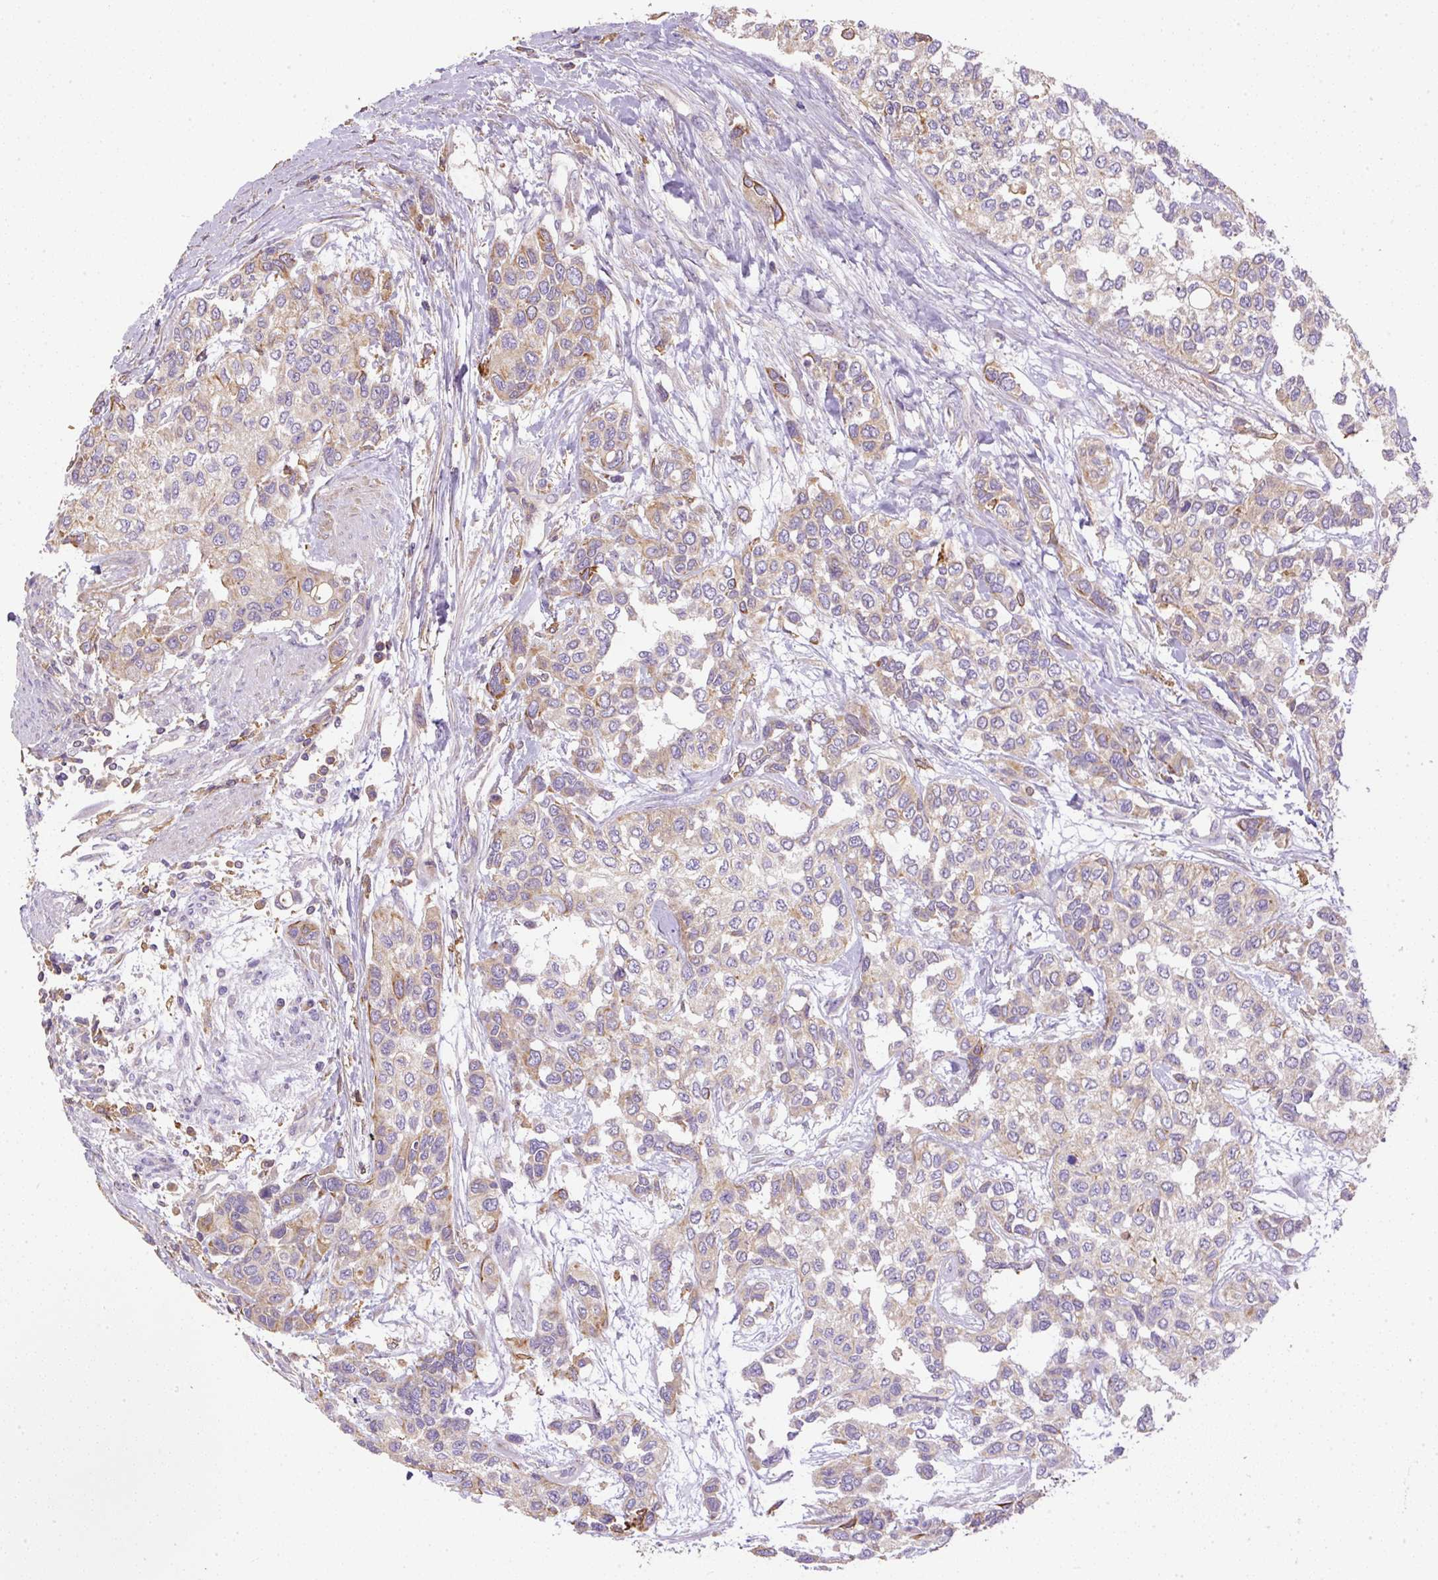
{"staining": {"intensity": "moderate", "quantity": "<25%", "location": "cytoplasmic/membranous"}, "tissue": "urothelial cancer", "cell_type": "Tumor cells", "image_type": "cancer", "snomed": [{"axis": "morphology", "description": "Normal tissue, NOS"}, {"axis": "morphology", "description": "Urothelial carcinoma, High grade"}, {"axis": "topography", "description": "Vascular tissue"}, {"axis": "topography", "description": "Urinary bladder"}], "caption": "DAB immunohistochemical staining of human urothelial carcinoma (high-grade) demonstrates moderate cytoplasmic/membranous protein expression in approximately <25% of tumor cells.", "gene": "DAPK1", "patient": {"sex": "female", "age": 56}}